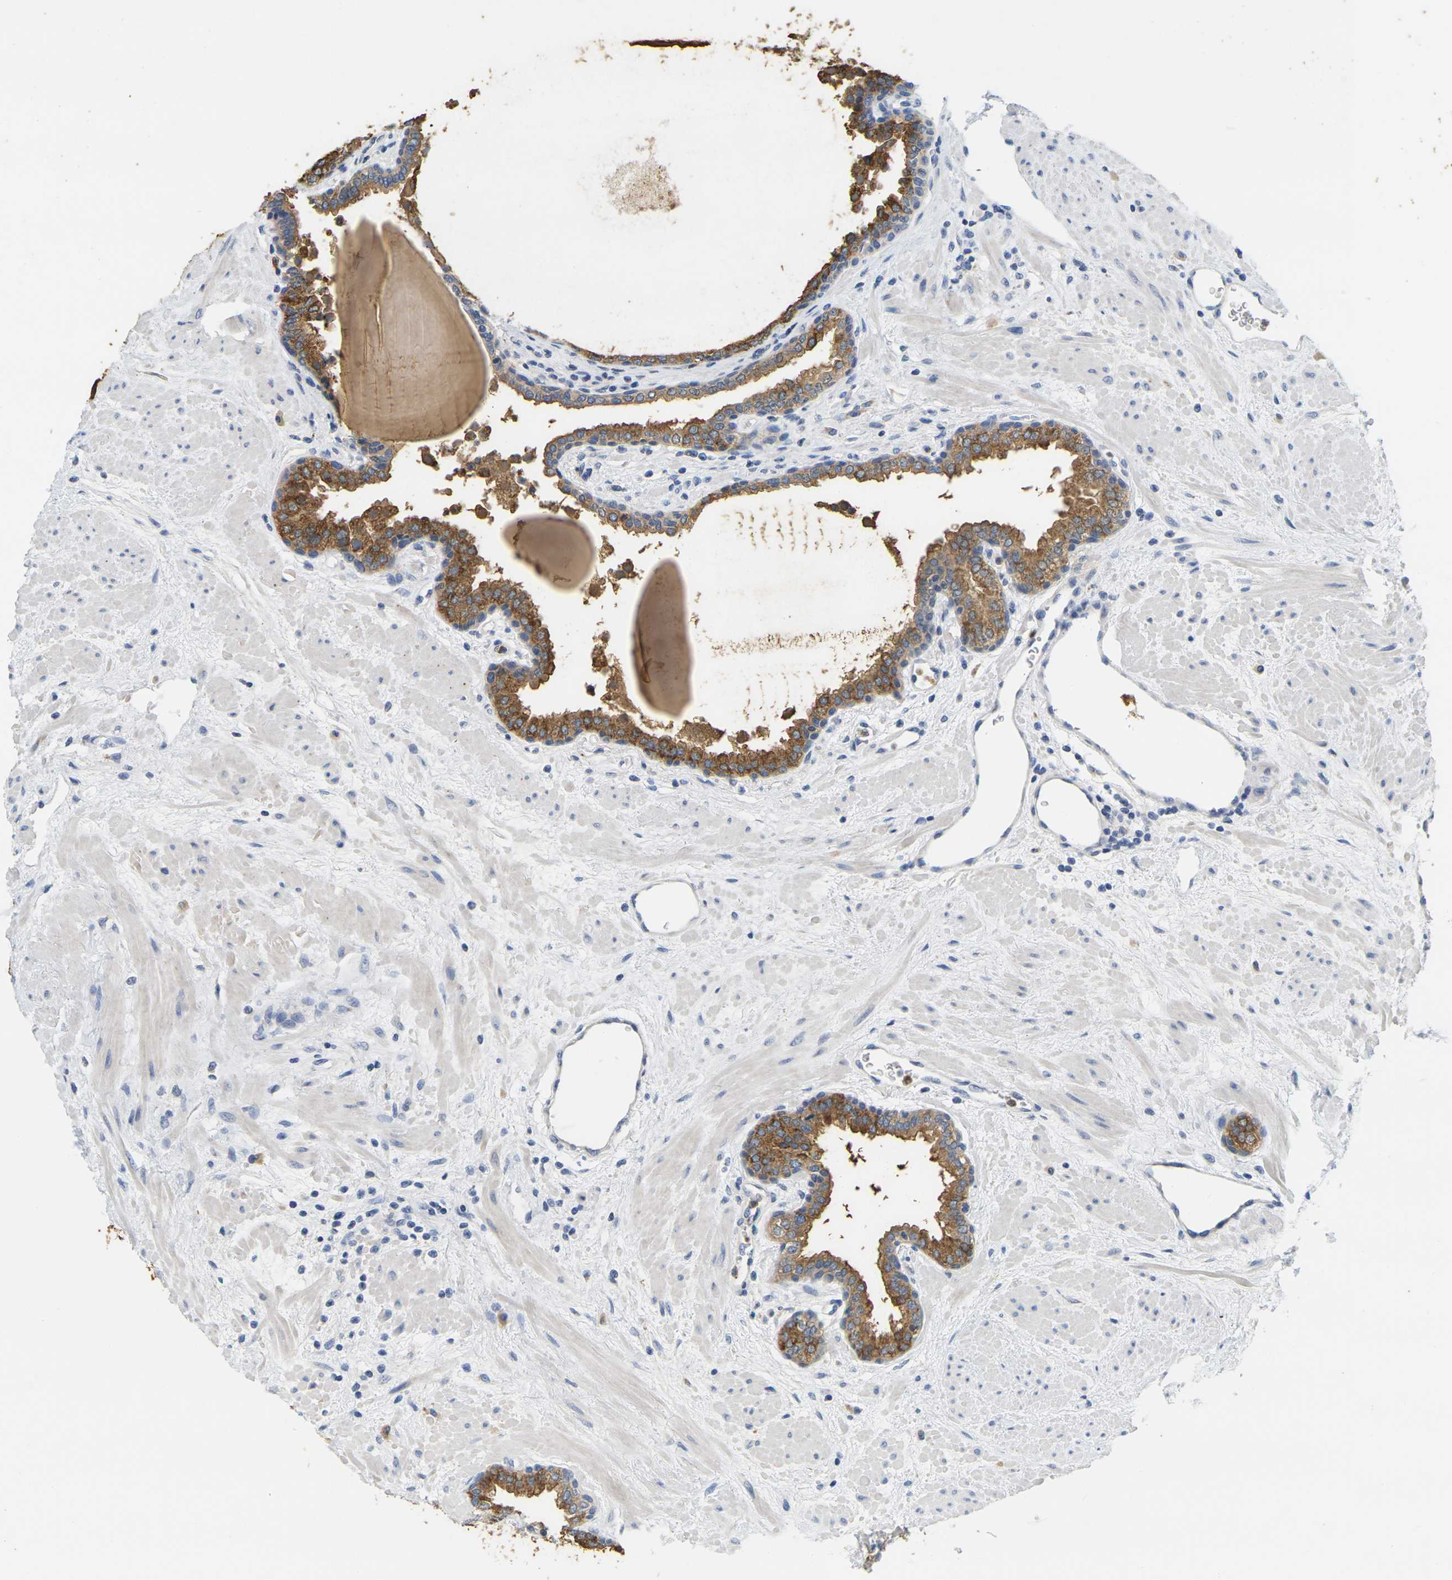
{"staining": {"intensity": "strong", "quantity": ">75%", "location": "cytoplasmic/membranous"}, "tissue": "prostate", "cell_type": "Glandular cells", "image_type": "normal", "snomed": [{"axis": "morphology", "description": "Normal tissue, NOS"}, {"axis": "topography", "description": "Prostate"}], "caption": "A brown stain labels strong cytoplasmic/membranous positivity of a protein in glandular cells of benign prostate. The protein is shown in brown color, while the nuclei are stained blue.", "gene": "KLK5", "patient": {"sex": "male", "age": 51}}